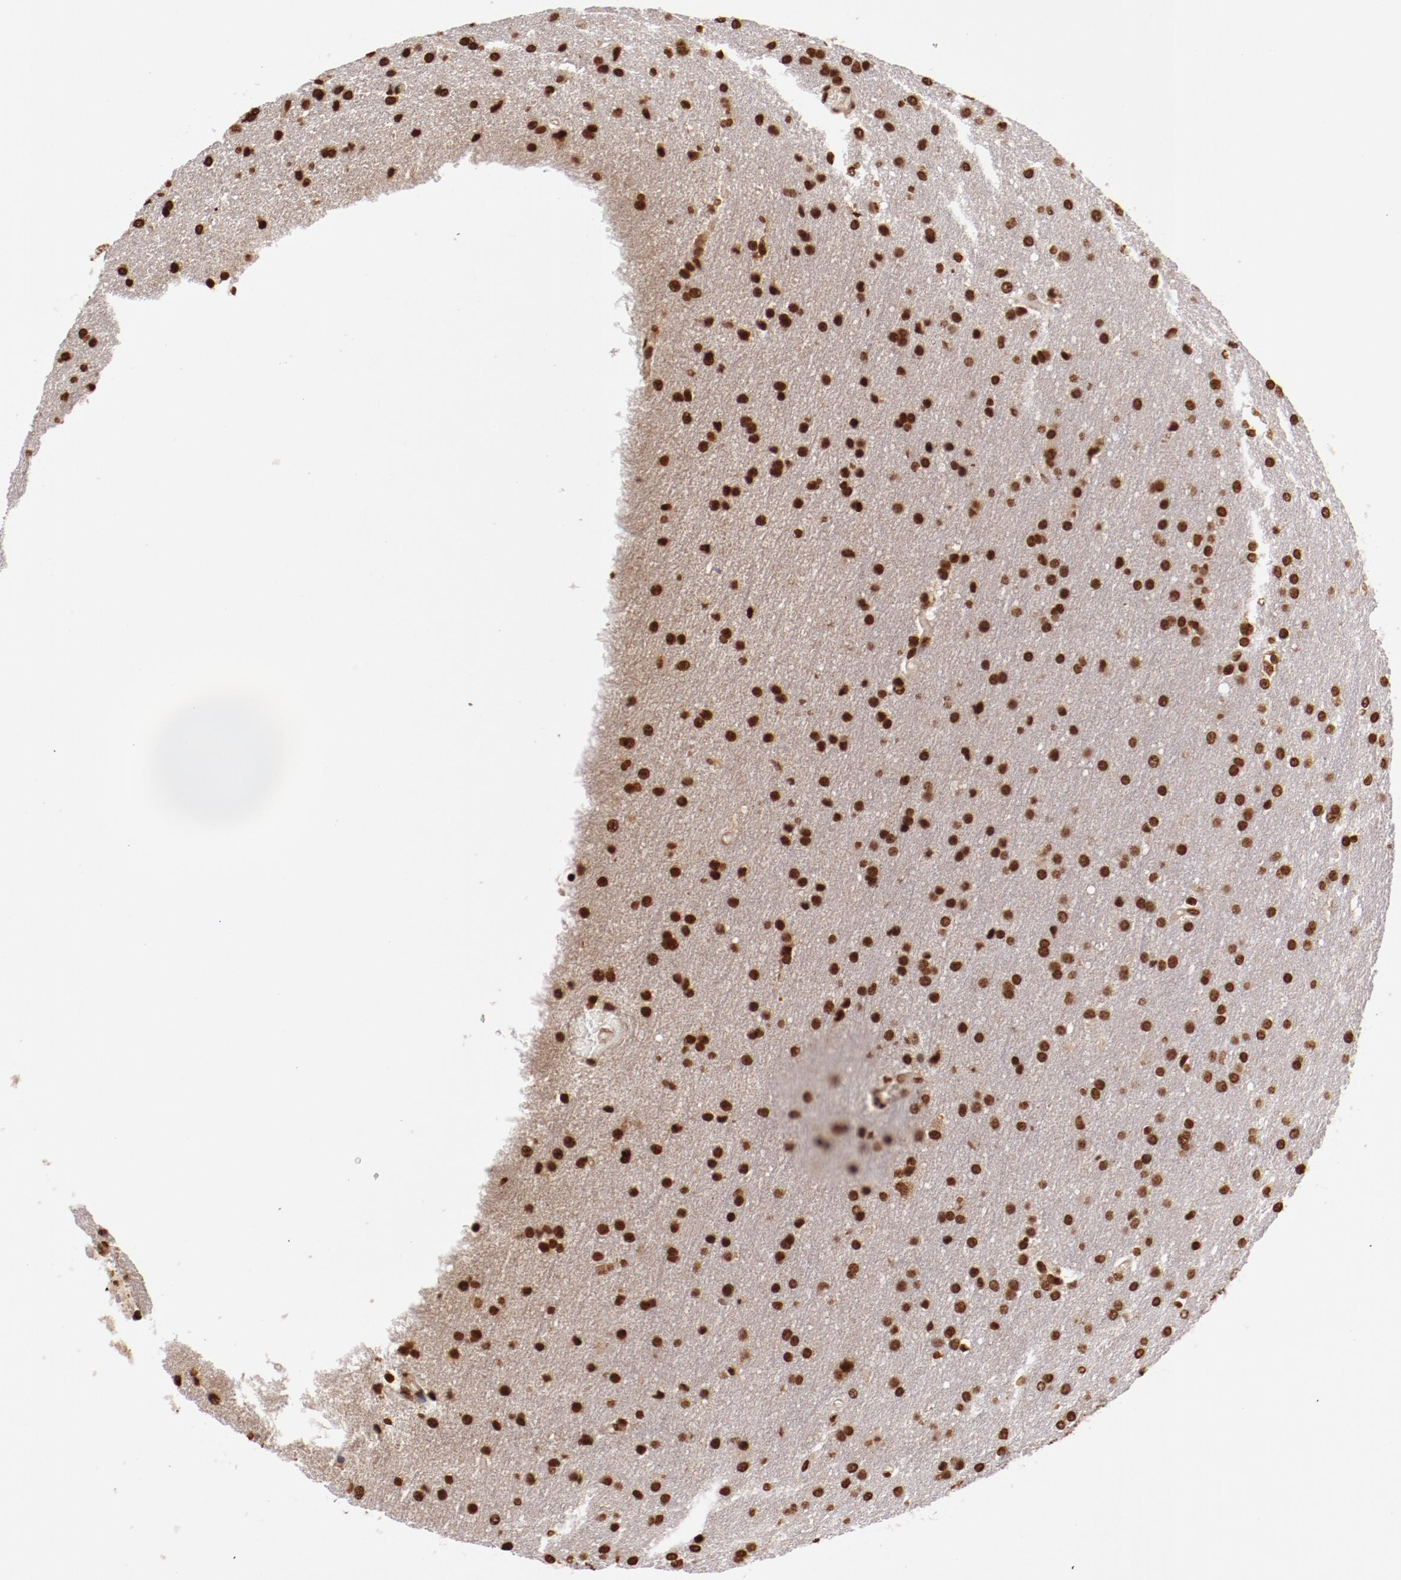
{"staining": {"intensity": "moderate", "quantity": ">75%", "location": "nuclear"}, "tissue": "glioma", "cell_type": "Tumor cells", "image_type": "cancer", "snomed": [{"axis": "morphology", "description": "Glioma, malignant, Low grade"}, {"axis": "topography", "description": "Brain"}], "caption": "Moderate nuclear protein staining is seen in approximately >75% of tumor cells in malignant glioma (low-grade). Immunohistochemistry (ihc) stains the protein of interest in brown and the nuclei are stained blue.", "gene": "ABL2", "patient": {"sex": "female", "age": 32}}